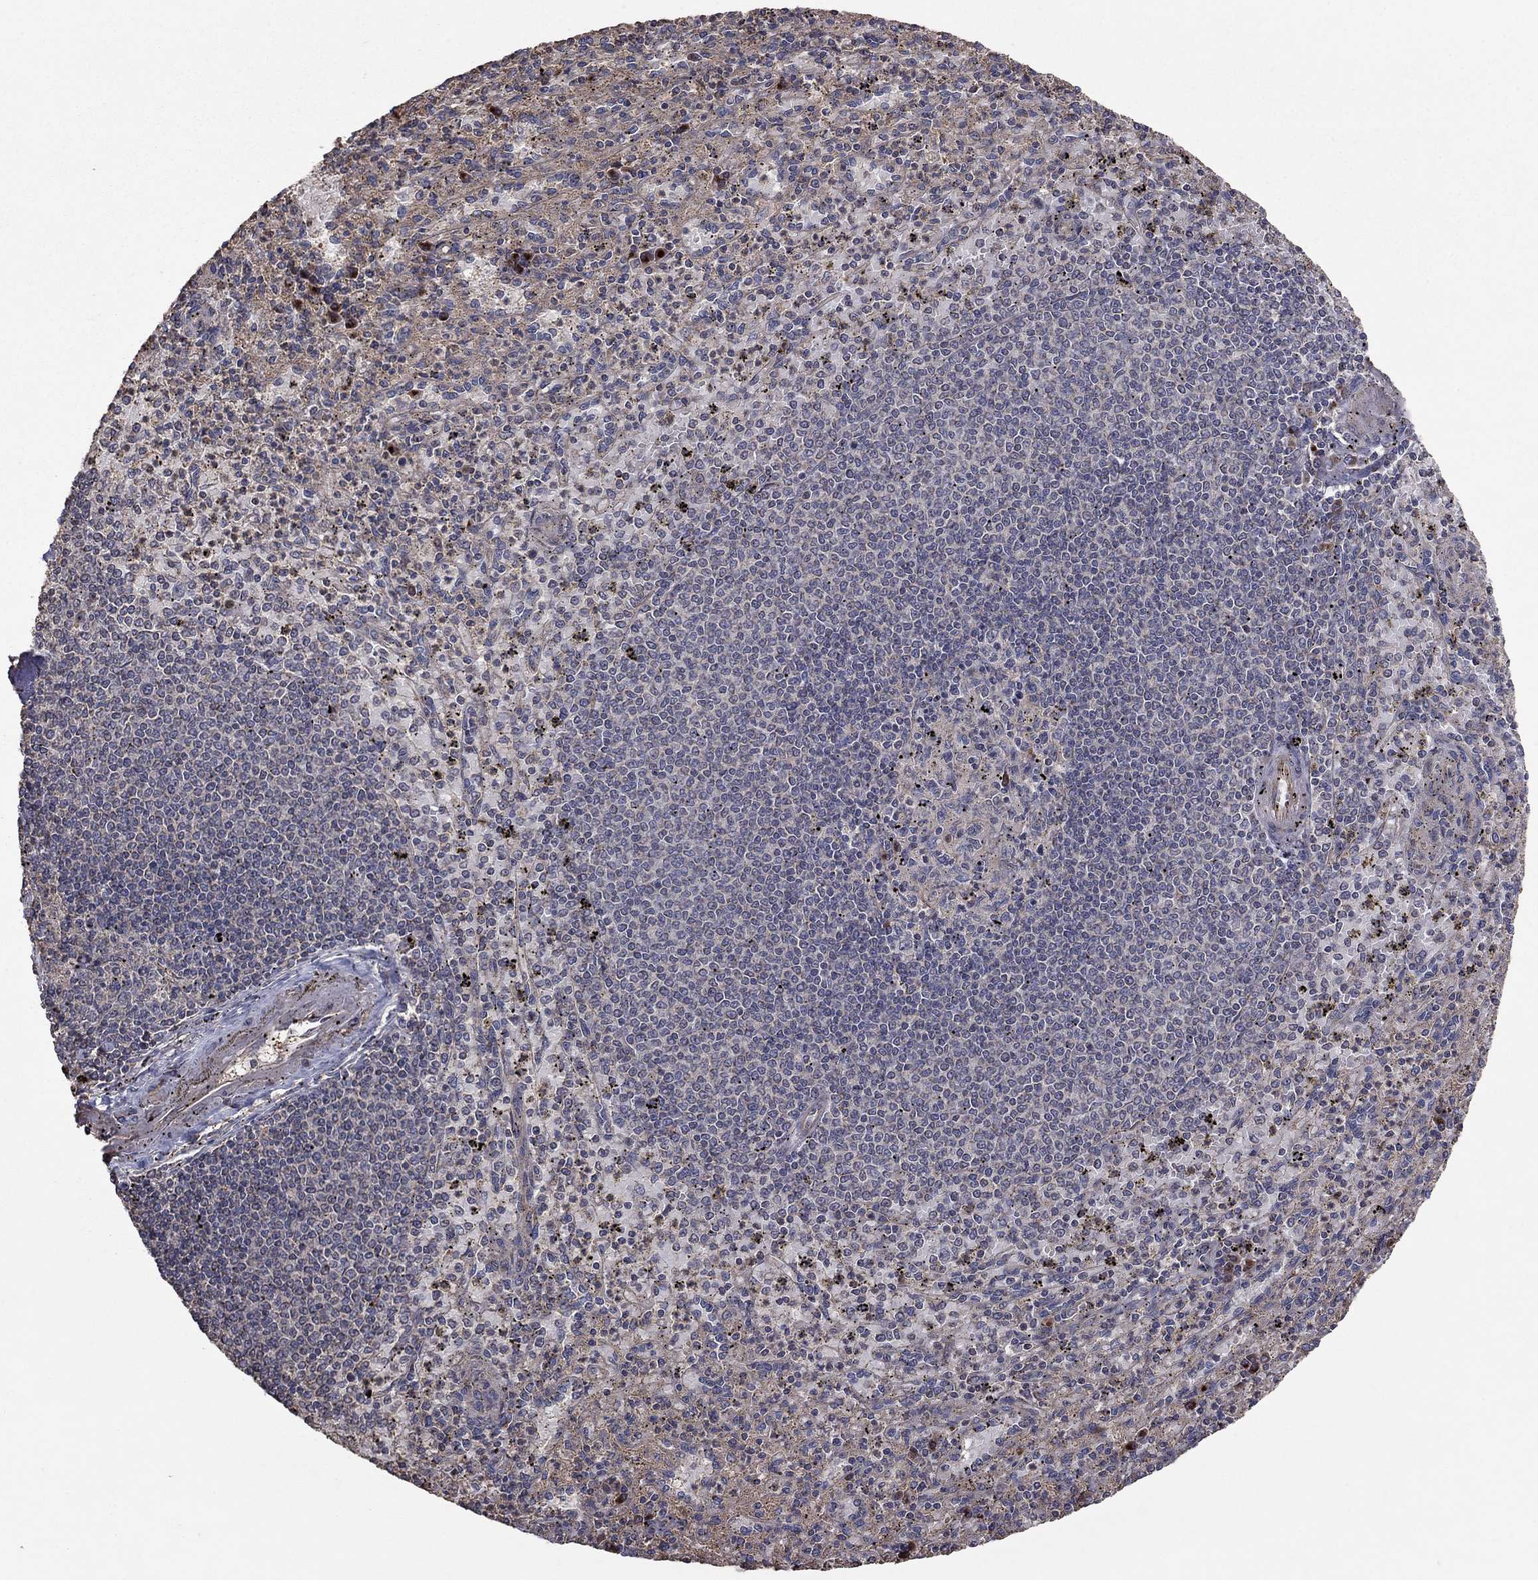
{"staining": {"intensity": "negative", "quantity": "none", "location": "none"}, "tissue": "spleen", "cell_type": "Cells in red pulp", "image_type": "normal", "snomed": [{"axis": "morphology", "description": "Normal tissue, NOS"}, {"axis": "topography", "description": "Spleen"}], "caption": "IHC image of unremarkable human spleen stained for a protein (brown), which displays no positivity in cells in red pulp.", "gene": "FLT4", "patient": {"sex": "male", "age": 60}}